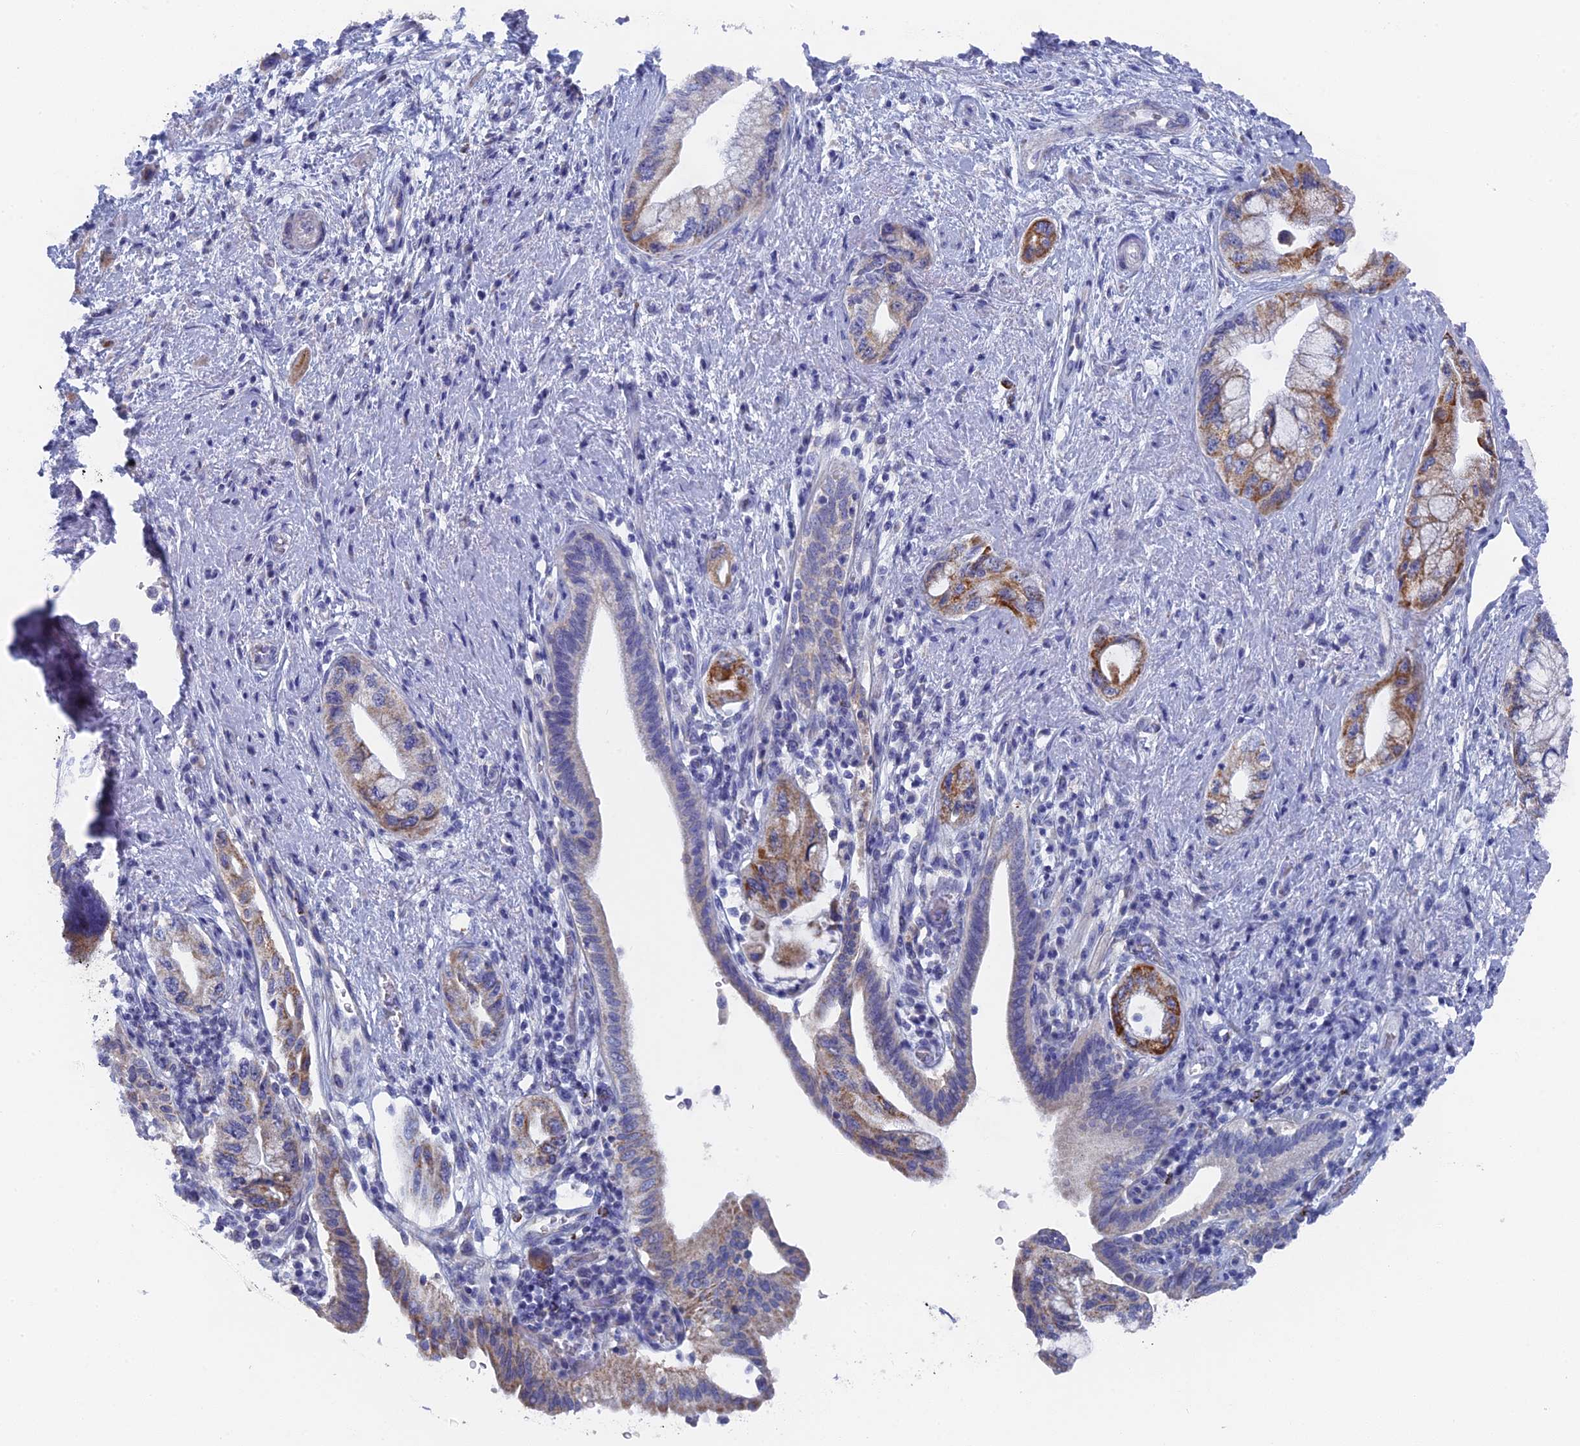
{"staining": {"intensity": "moderate", "quantity": "<25%", "location": "cytoplasmic/membranous"}, "tissue": "pancreatic cancer", "cell_type": "Tumor cells", "image_type": "cancer", "snomed": [{"axis": "morphology", "description": "Adenocarcinoma, NOS"}, {"axis": "topography", "description": "Pancreas"}], "caption": "Human adenocarcinoma (pancreatic) stained for a protein (brown) reveals moderate cytoplasmic/membranous positive expression in about <25% of tumor cells.", "gene": "HIGD1A", "patient": {"sex": "female", "age": 73}}